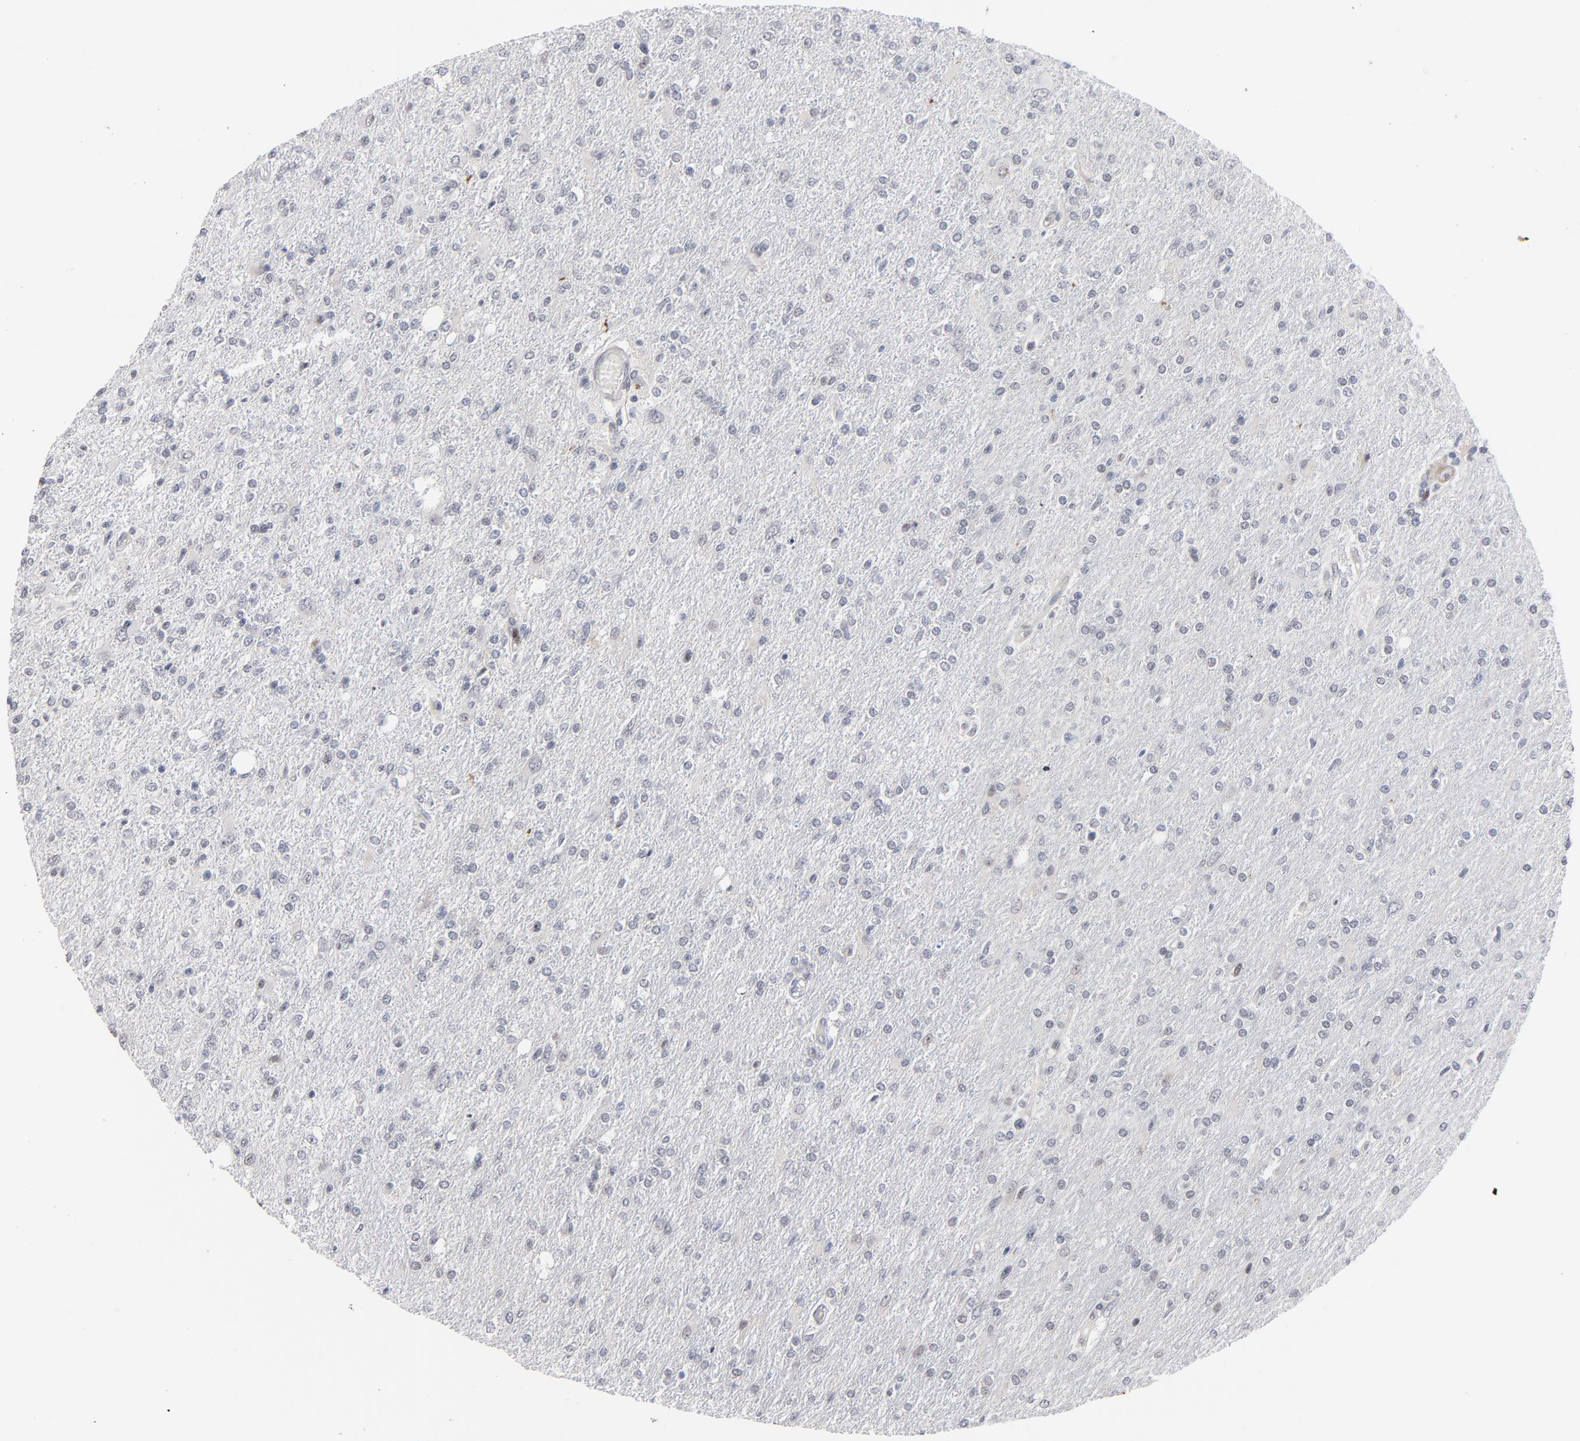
{"staining": {"intensity": "negative", "quantity": "none", "location": "none"}, "tissue": "glioma", "cell_type": "Tumor cells", "image_type": "cancer", "snomed": [{"axis": "morphology", "description": "Glioma, malignant, High grade"}, {"axis": "topography", "description": "Cerebral cortex"}], "caption": "Tumor cells show no significant staining in malignant high-grade glioma.", "gene": "NFIC", "patient": {"sex": "male", "age": 76}}